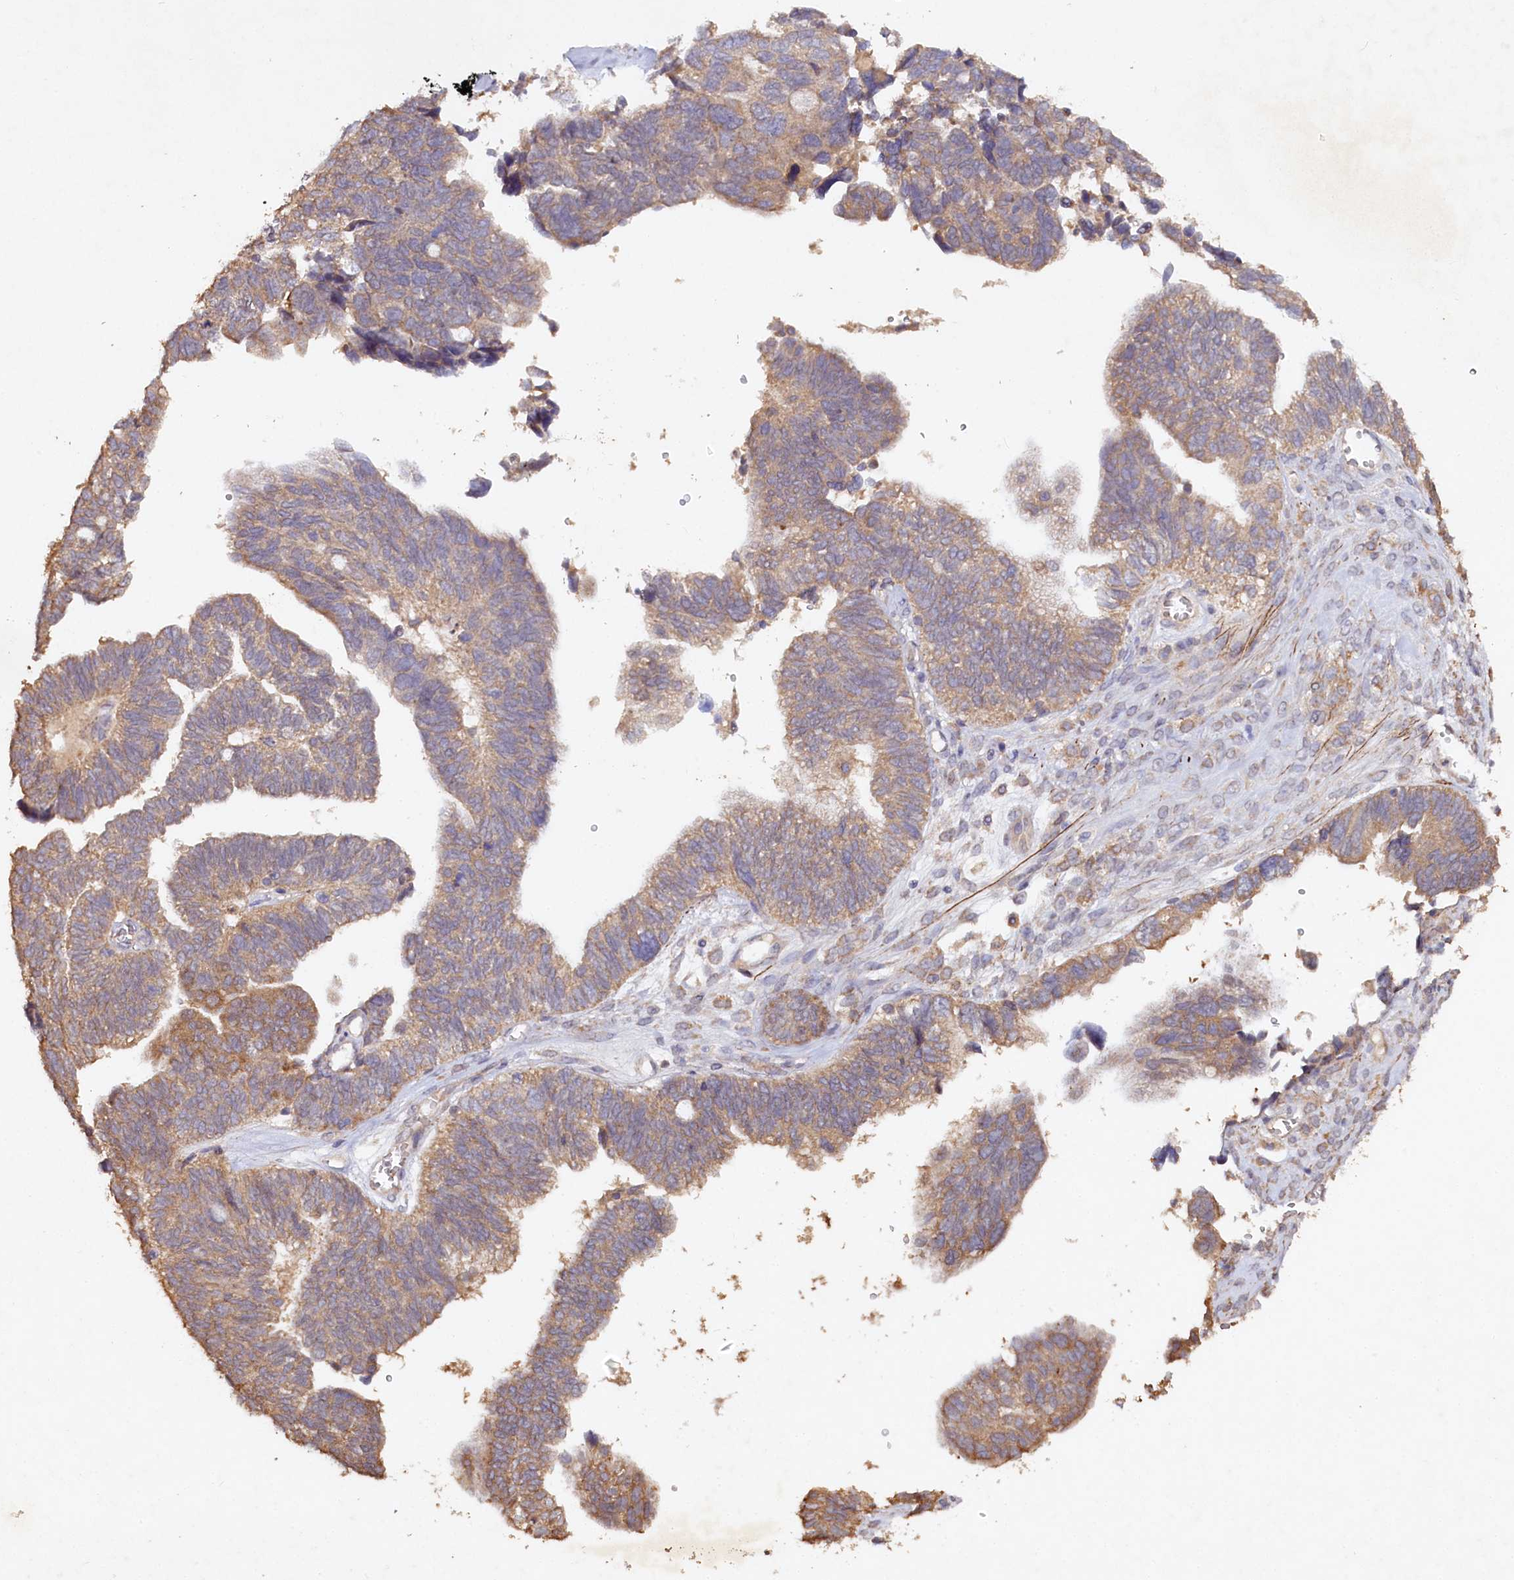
{"staining": {"intensity": "weak", "quantity": ">75%", "location": "cytoplasmic/membranous"}, "tissue": "ovarian cancer", "cell_type": "Tumor cells", "image_type": "cancer", "snomed": [{"axis": "morphology", "description": "Cystadenocarcinoma, serous, NOS"}, {"axis": "topography", "description": "Ovary"}], "caption": "There is low levels of weak cytoplasmic/membranous positivity in tumor cells of serous cystadenocarcinoma (ovarian), as demonstrated by immunohistochemical staining (brown color).", "gene": "ETFBKMT", "patient": {"sex": "female", "age": 79}}